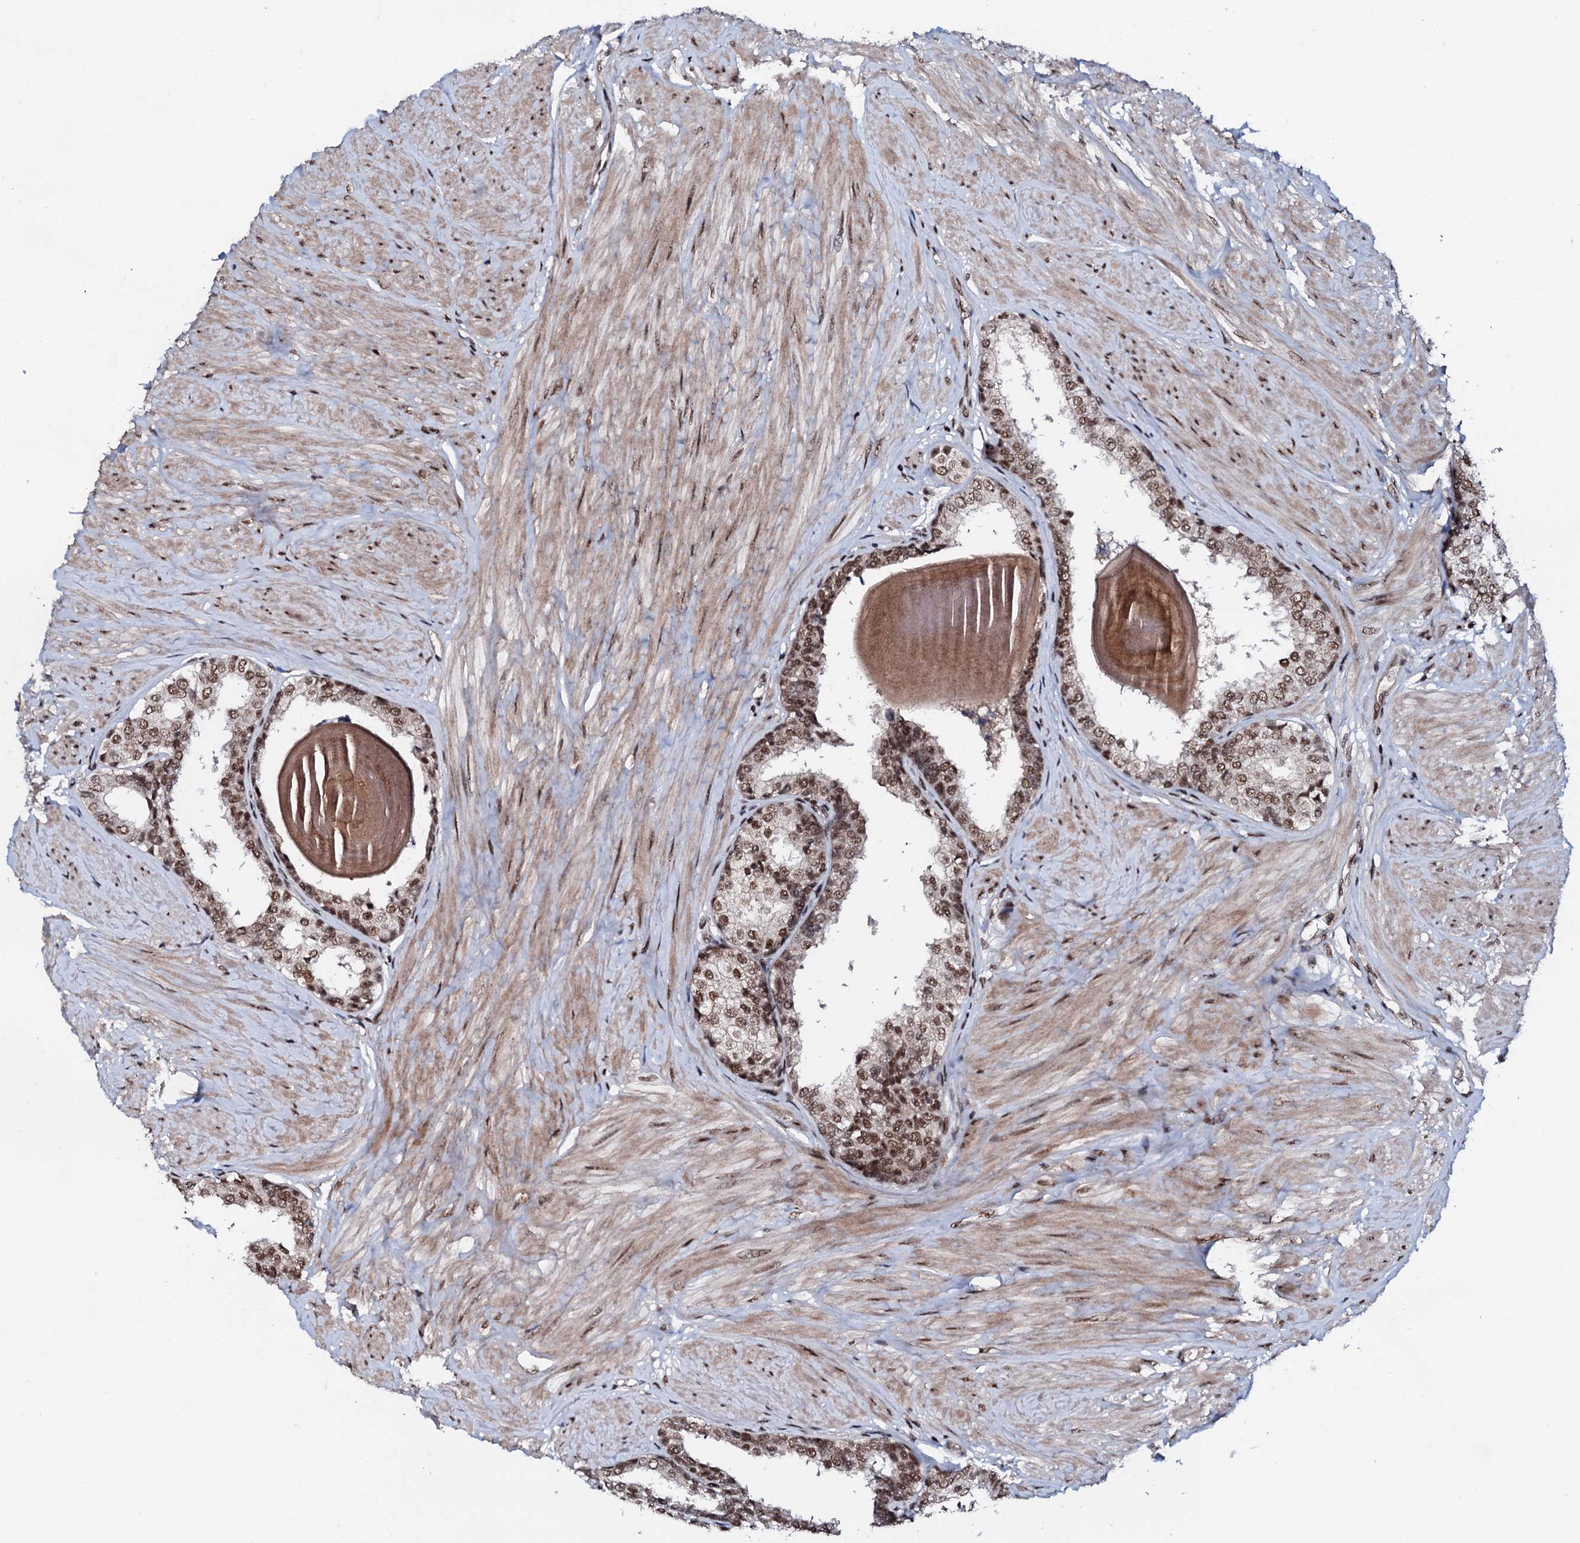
{"staining": {"intensity": "moderate", "quantity": ">75%", "location": "nuclear"}, "tissue": "prostate", "cell_type": "Glandular cells", "image_type": "normal", "snomed": [{"axis": "morphology", "description": "Normal tissue, NOS"}, {"axis": "topography", "description": "Prostate"}], "caption": "Immunohistochemistry of unremarkable human prostate displays medium levels of moderate nuclear expression in about >75% of glandular cells. (Stains: DAB (3,3'-diaminobenzidine) in brown, nuclei in blue, Microscopy: brightfield microscopy at high magnification).", "gene": "PRPF18", "patient": {"sex": "male", "age": 48}}